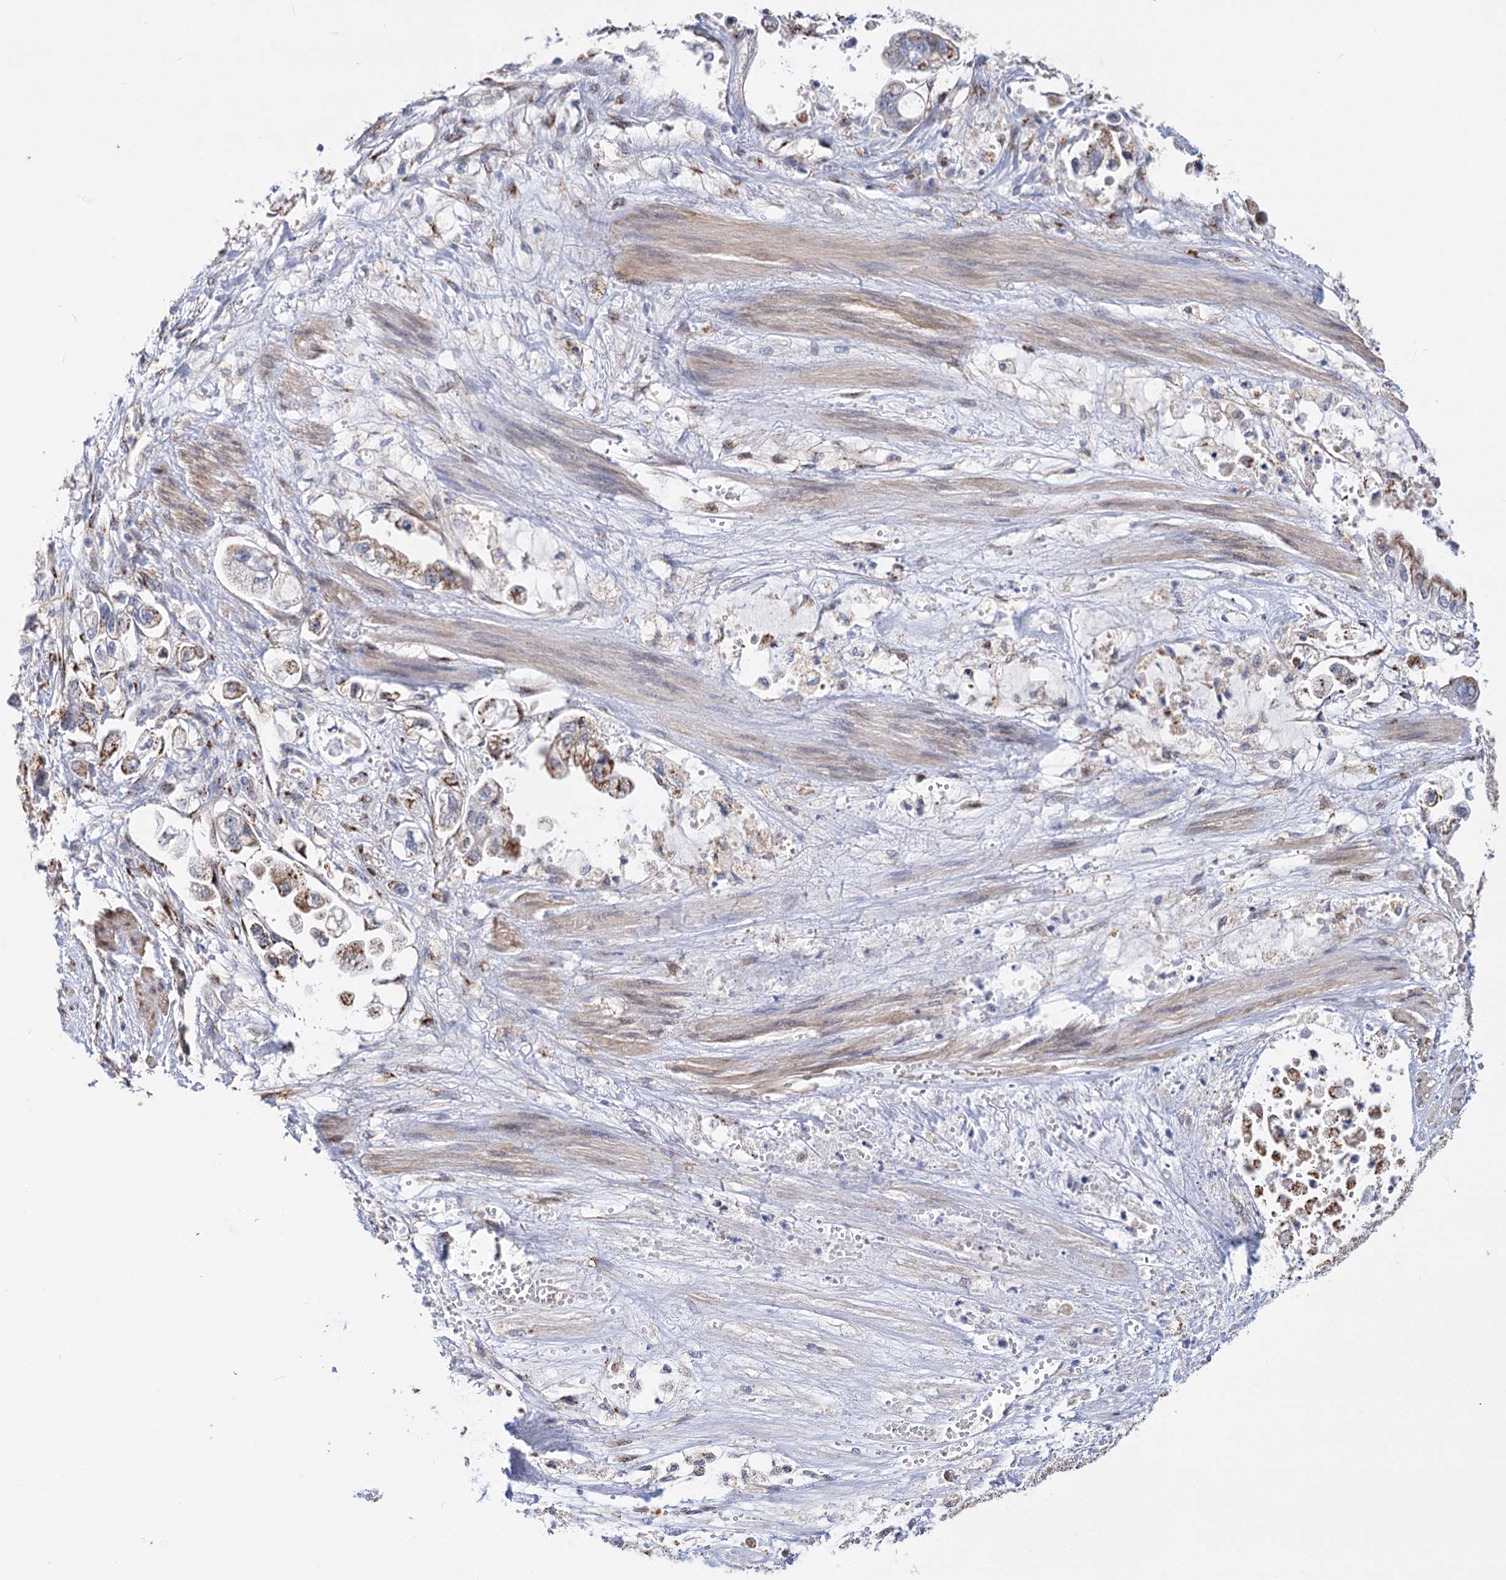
{"staining": {"intensity": "moderate", "quantity": "<25%", "location": "cytoplasmic/membranous"}, "tissue": "stomach cancer", "cell_type": "Tumor cells", "image_type": "cancer", "snomed": [{"axis": "morphology", "description": "Adenocarcinoma, NOS"}, {"axis": "topography", "description": "Stomach"}], "caption": "Adenocarcinoma (stomach) stained for a protein (brown) shows moderate cytoplasmic/membranous positive positivity in about <25% of tumor cells.", "gene": "C11orf96", "patient": {"sex": "male", "age": 62}}